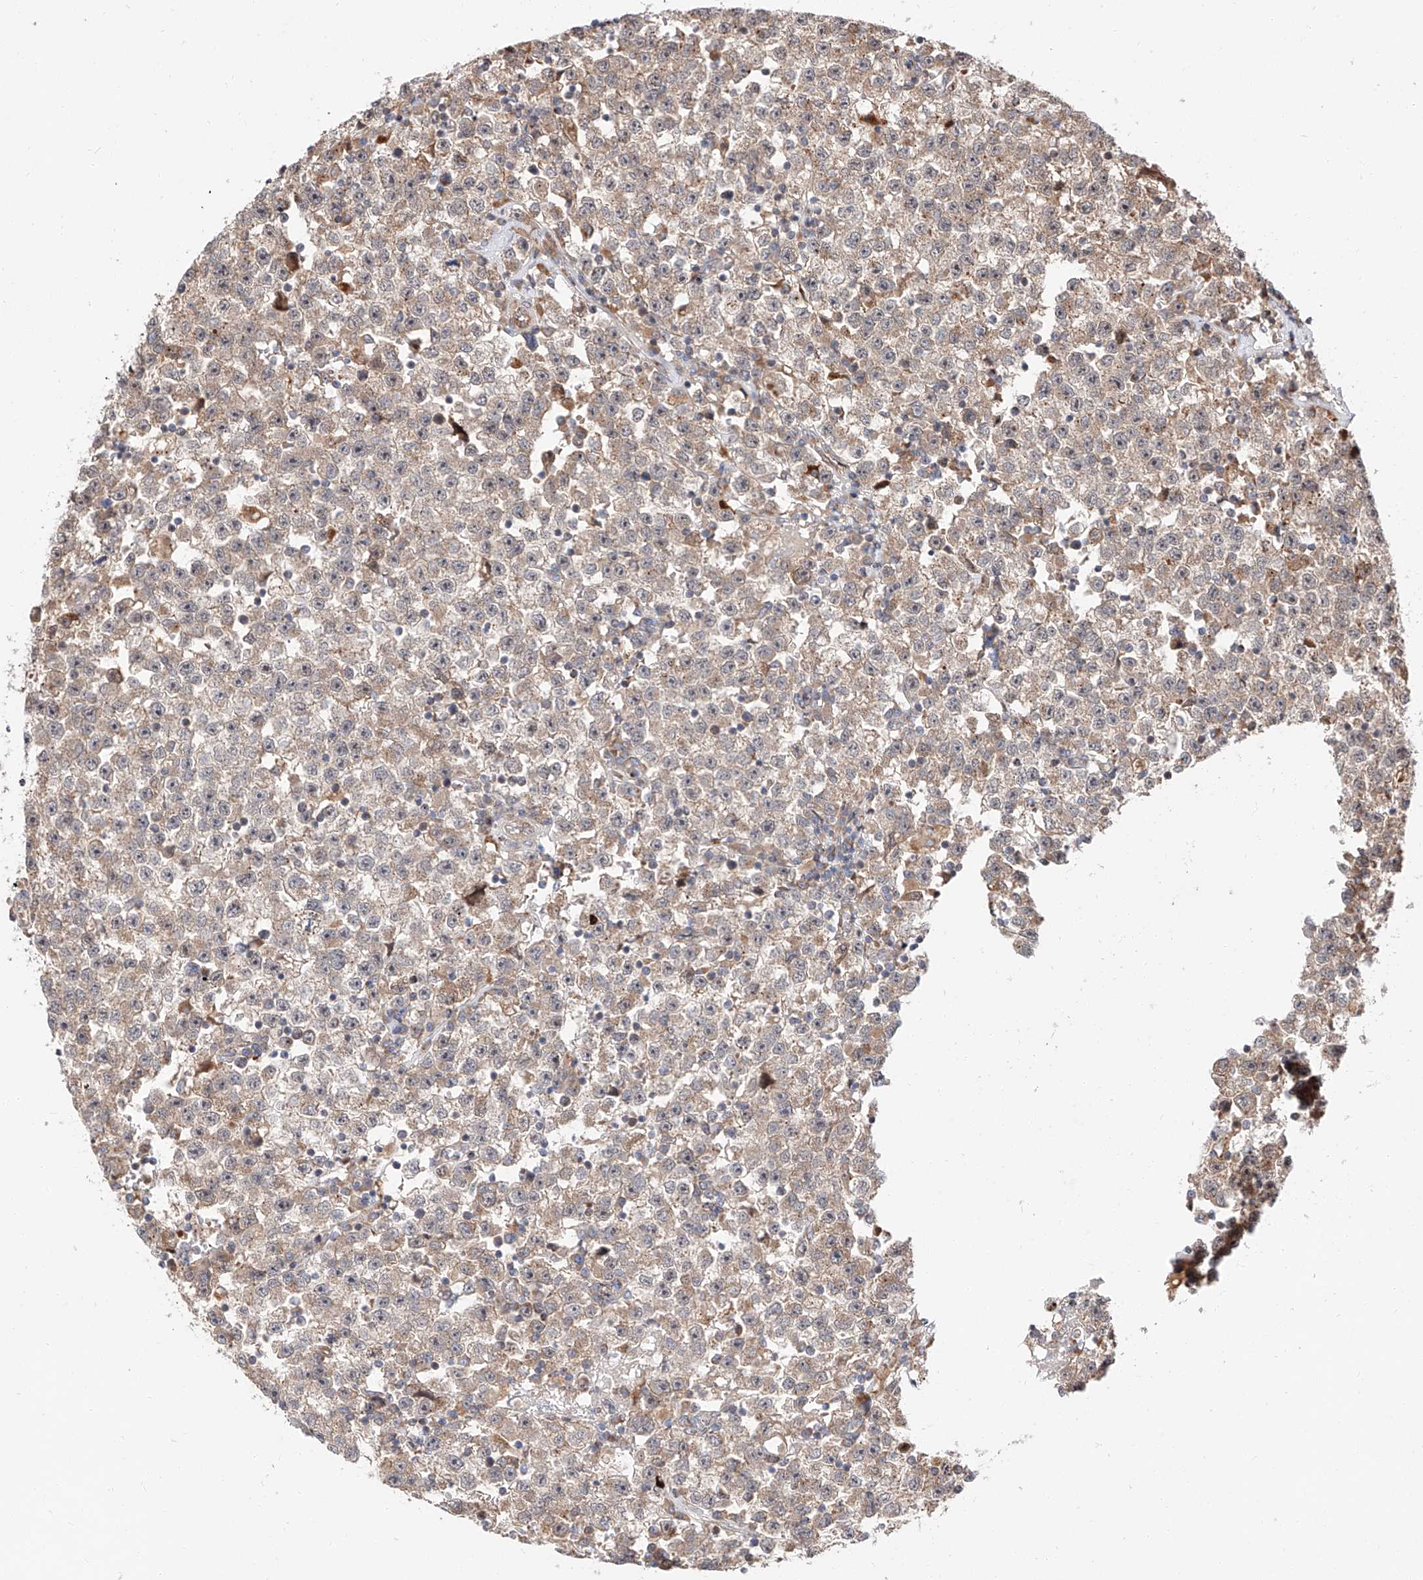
{"staining": {"intensity": "weak", "quantity": "<25%", "location": "cytoplasmic/membranous"}, "tissue": "testis cancer", "cell_type": "Tumor cells", "image_type": "cancer", "snomed": [{"axis": "morphology", "description": "Seminoma, NOS"}, {"axis": "topography", "description": "Testis"}], "caption": "Micrograph shows no significant protein expression in tumor cells of testis cancer (seminoma).", "gene": "DIRAS3", "patient": {"sex": "male", "age": 22}}